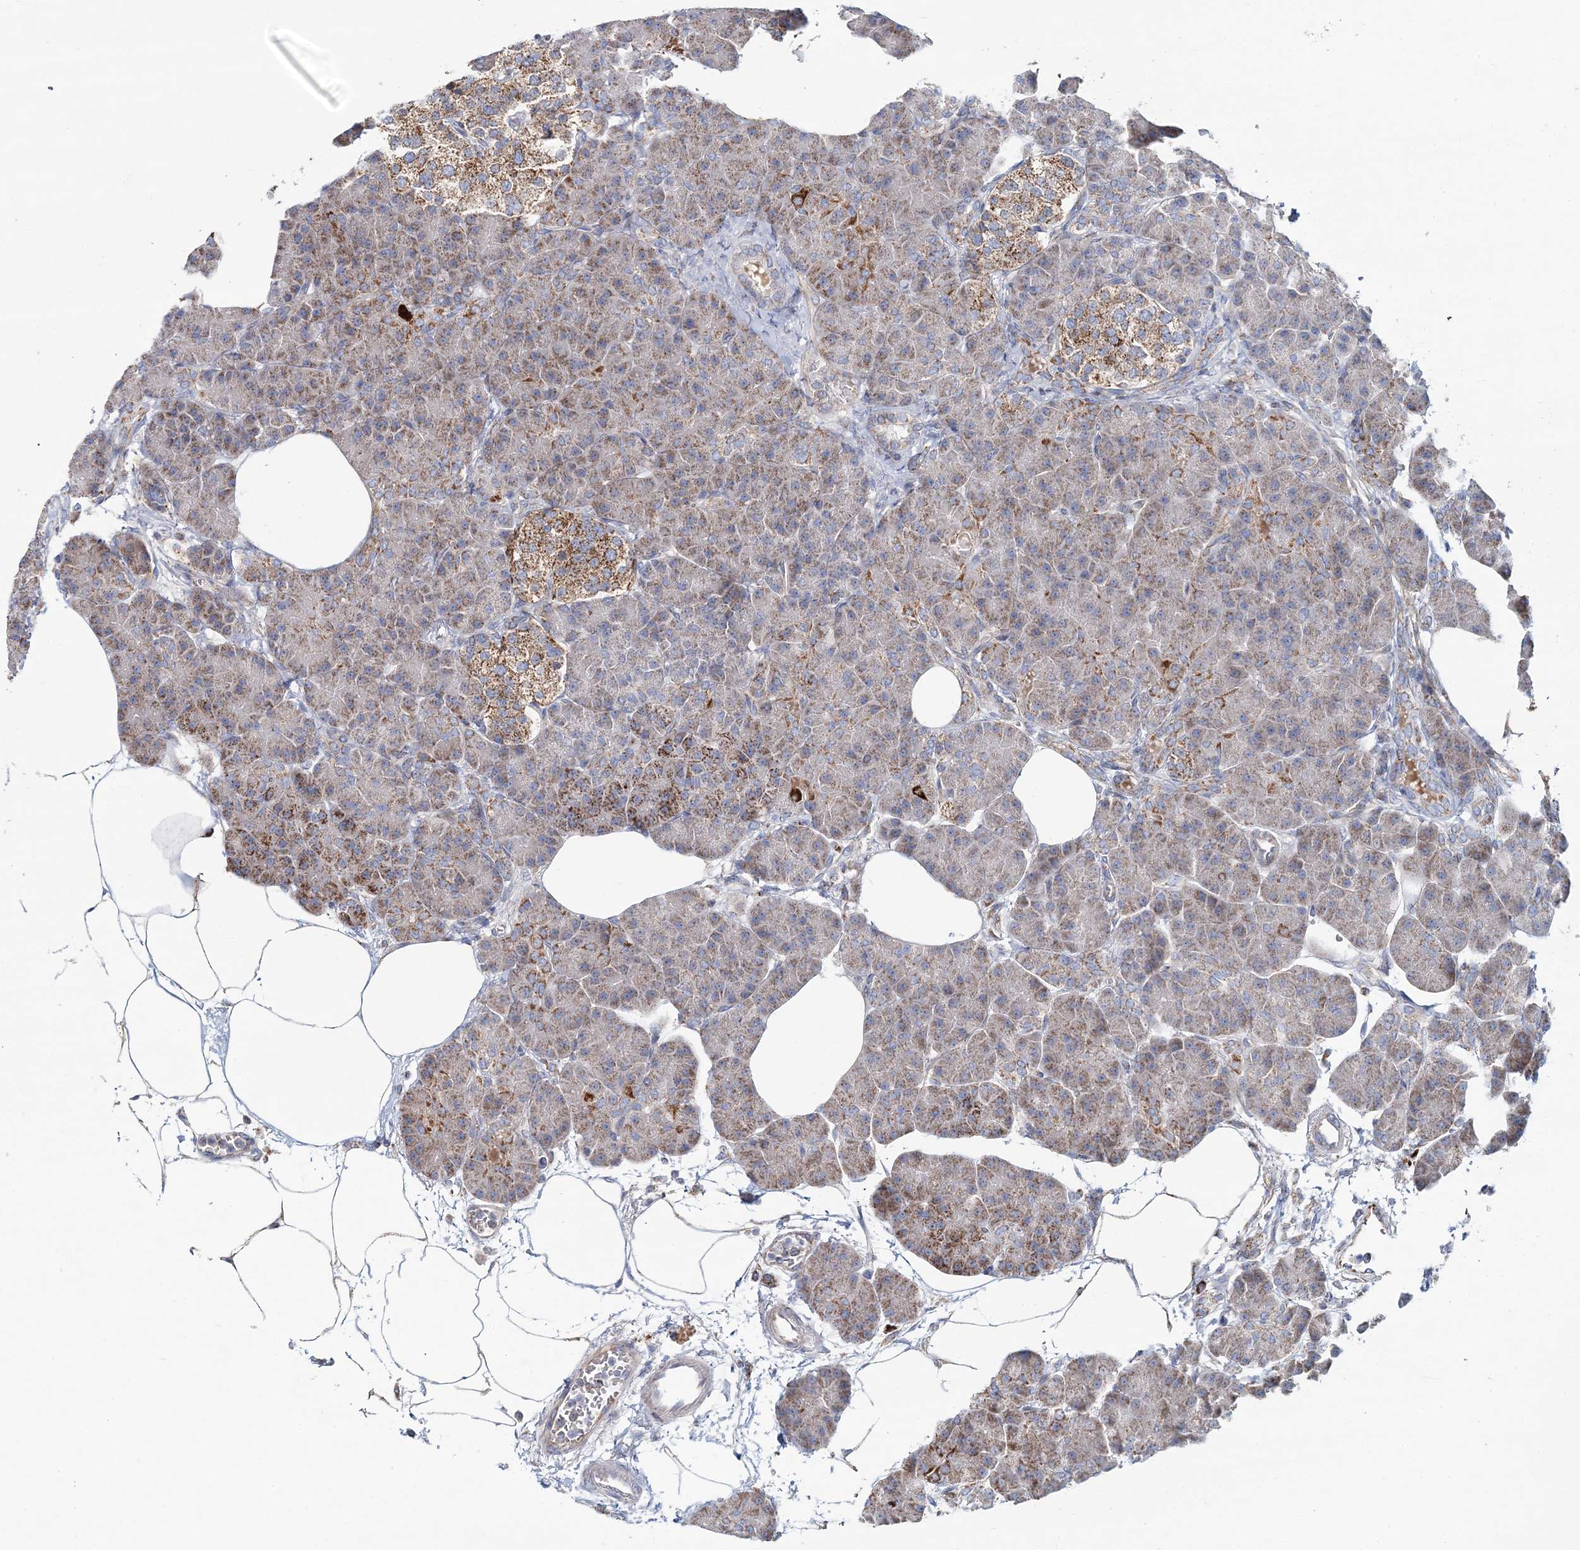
{"staining": {"intensity": "moderate", "quantity": "25%-75%", "location": "cytoplasmic/membranous"}, "tissue": "pancreas", "cell_type": "Exocrine glandular cells", "image_type": "normal", "snomed": [{"axis": "morphology", "description": "Normal tissue, NOS"}, {"axis": "topography", "description": "Pancreas"}], "caption": "A brown stain shows moderate cytoplasmic/membranous positivity of a protein in exocrine glandular cells of unremarkable pancreas.", "gene": "ARHGAP6", "patient": {"sex": "female", "age": 70}}